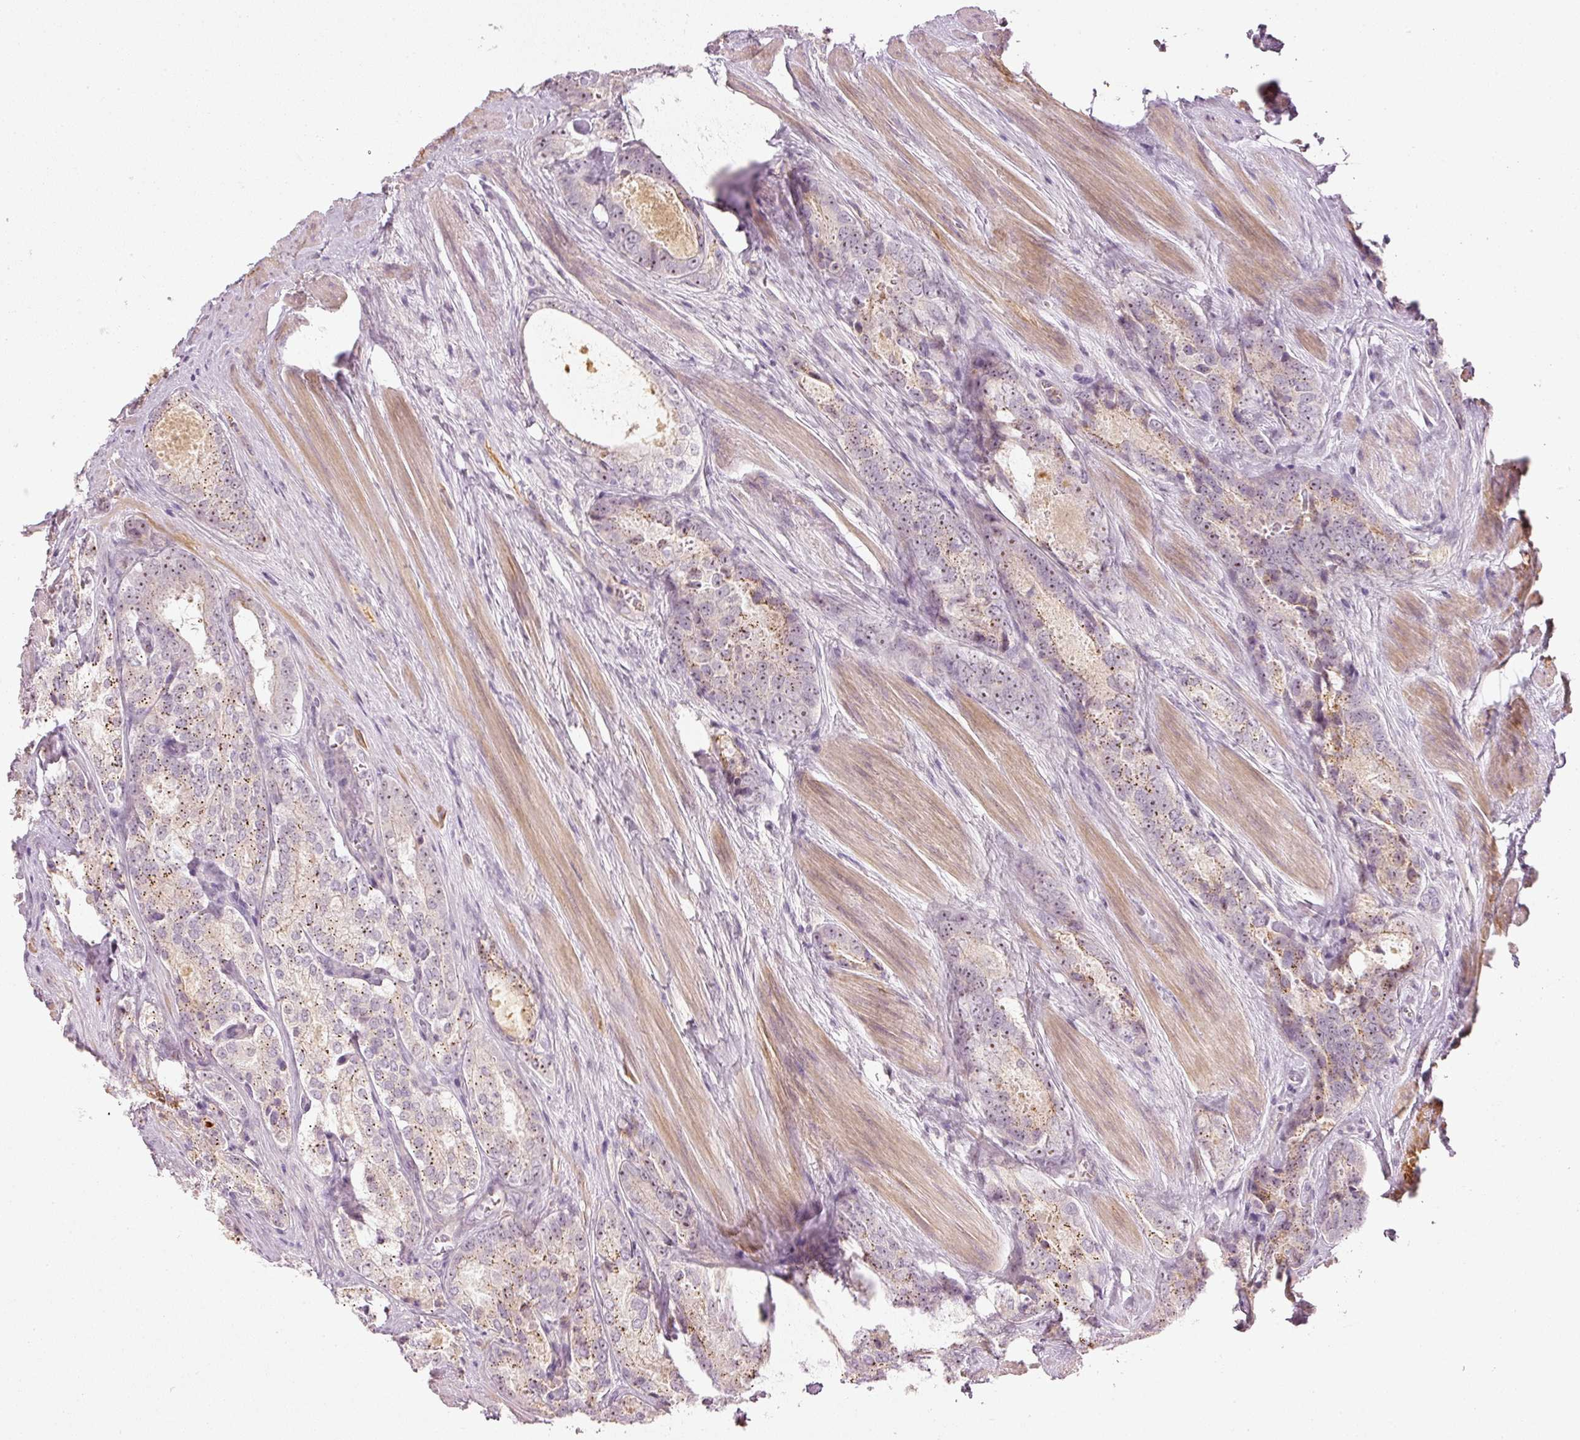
{"staining": {"intensity": "moderate", "quantity": "25%-75%", "location": "cytoplasmic/membranous,nuclear"}, "tissue": "prostate cancer", "cell_type": "Tumor cells", "image_type": "cancer", "snomed": [{"axis": "morphology", "description": "Adenocarcinoma, Low grade"}, {"axis": "topography", "description": "Prostate"}], "caption": "DAB immunohistochemical staining of human adenocarcinoma (low-grade) (prostate) demonstrates moderate cytoplasmic/membranous and nuclear protein positivity in approximately 25%-75% of tumor cells.", "gene": "VCAM1", "patient": {"sex": "male", "age": 68}}